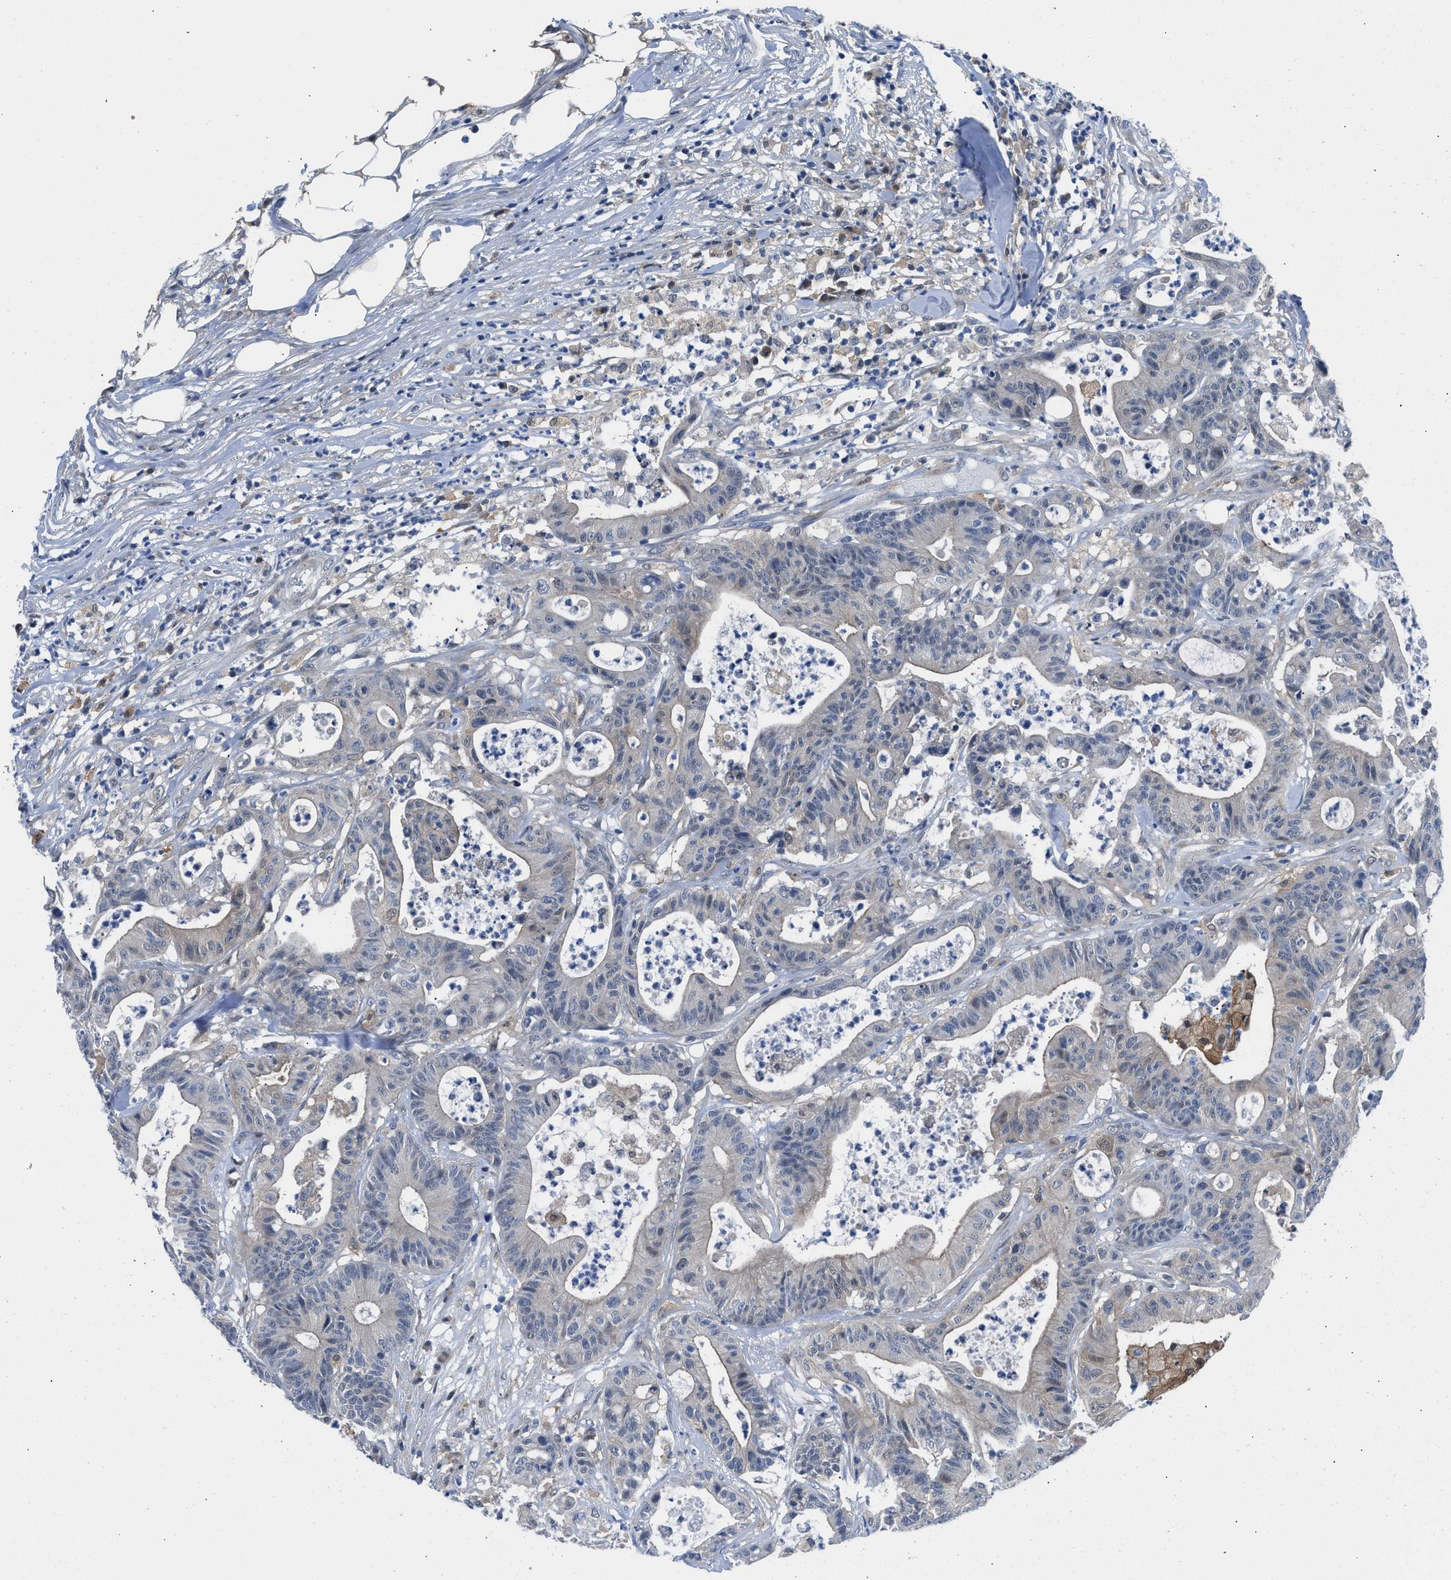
{"staining": {"intensity": "weak", "quantity": "<25%", "location": "cytoplasmic/membranous"}, "tissue": "colorectal cancer", "cell_type": "Tumor cells", "image_type": "cancer", "snomed": [{"axis": "morphology", "description": "Adenocarcinoma, NOS"}, {"axis": "topography", "description": "Colon"}], "caption": "Tumor cells are negative for brown protein staining in colorectal cancer.", "gene": "CBR1", "patient": {"sex": "female", "age": 84}}